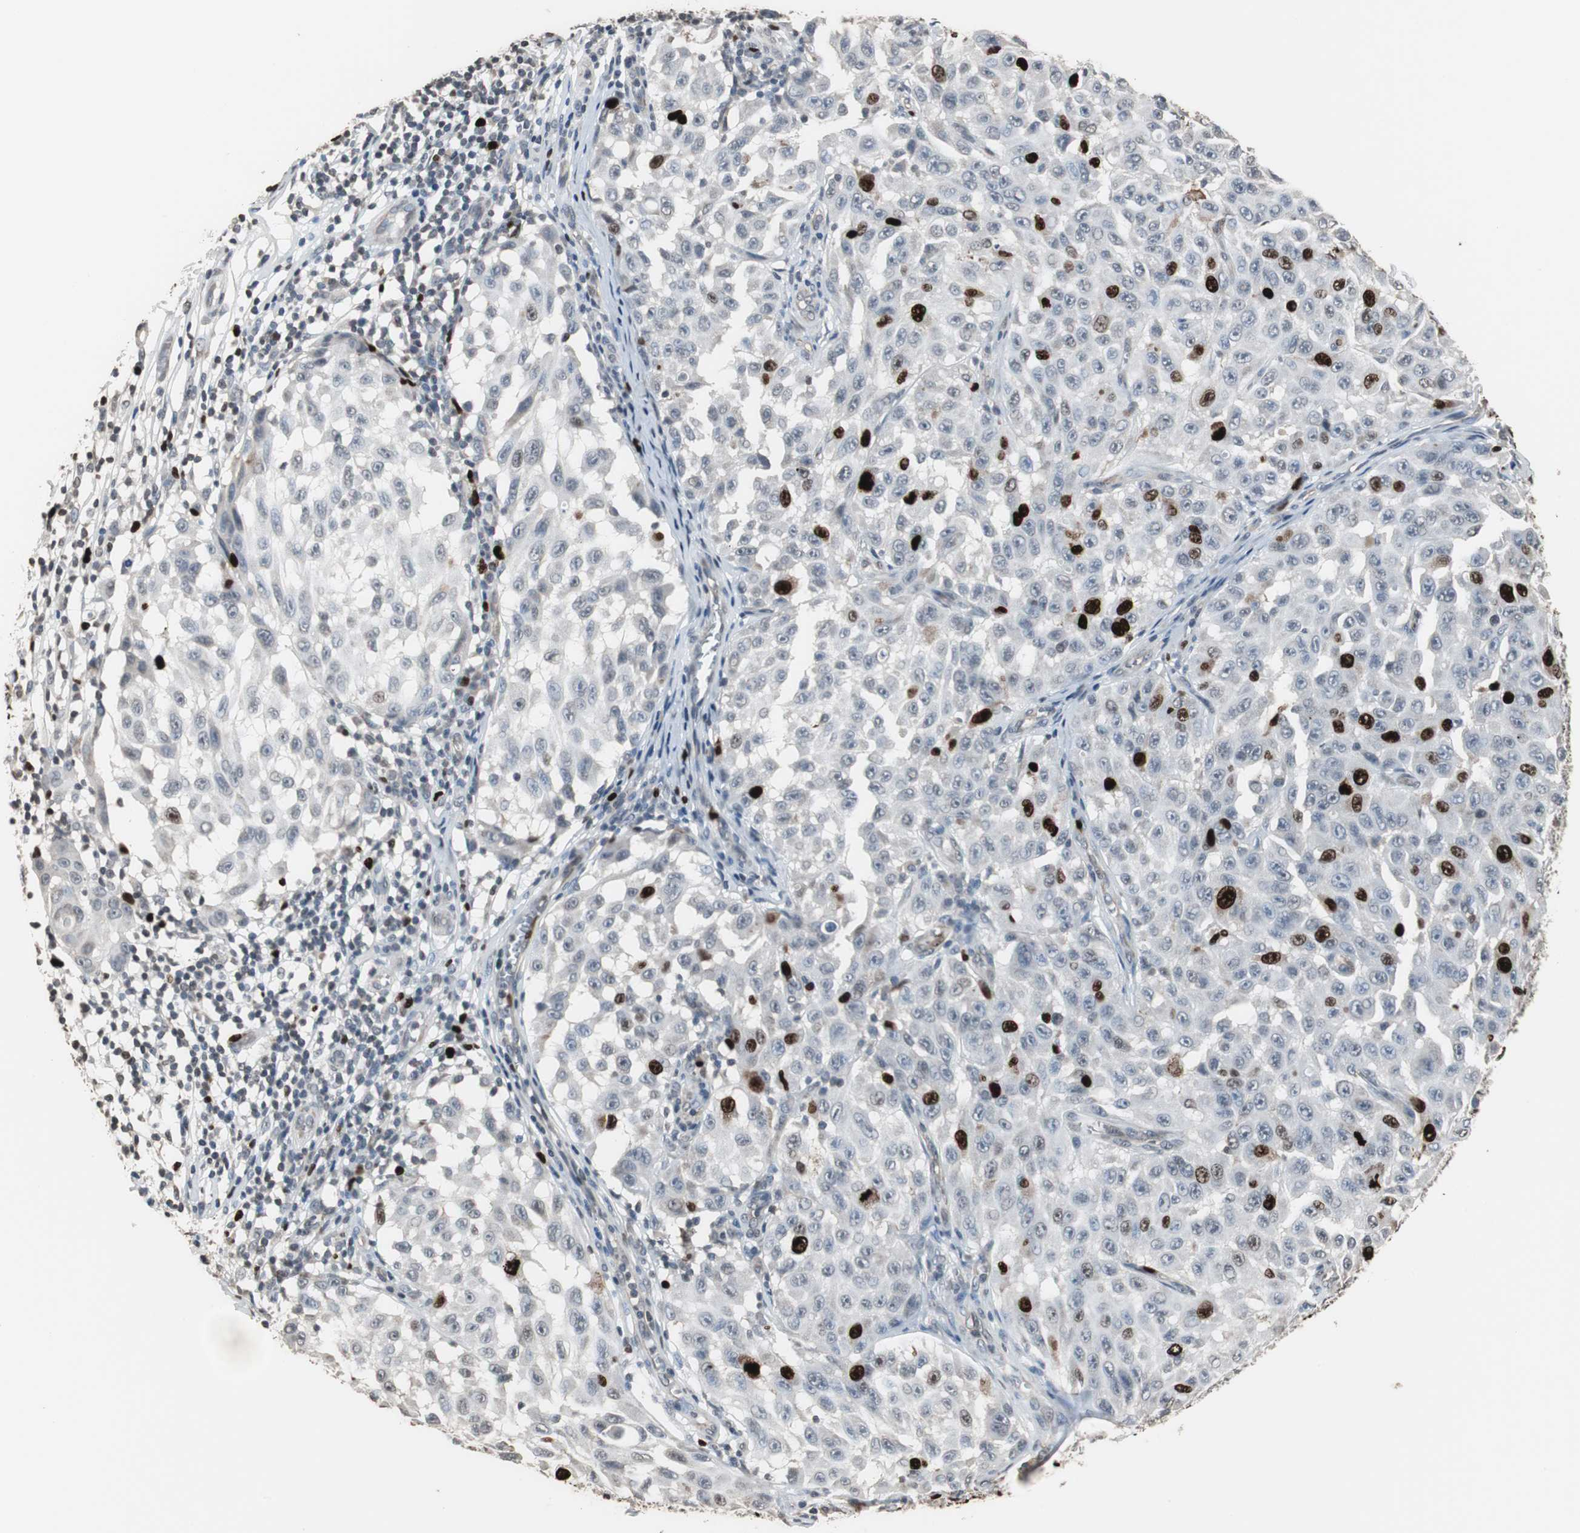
{"staining": {"intensity": "strong", "quantity": "<25%", "location": "nuclear"}, "tissue": "melanoma", "cell_type": "Tumor cells", "image_type": "cancer", "snomed": [{"axis": "morphology", "description": "Malignant melanoma, NOS"}, {"axis": "topography", "description": "Skin"}], "caption": "Melanoma stained with a brown dye reveals strong nuclear positive positivity in about <25% of tumor cells.", "gene": "TOP2A", "patient": {"sex": "male", "age": 30}}